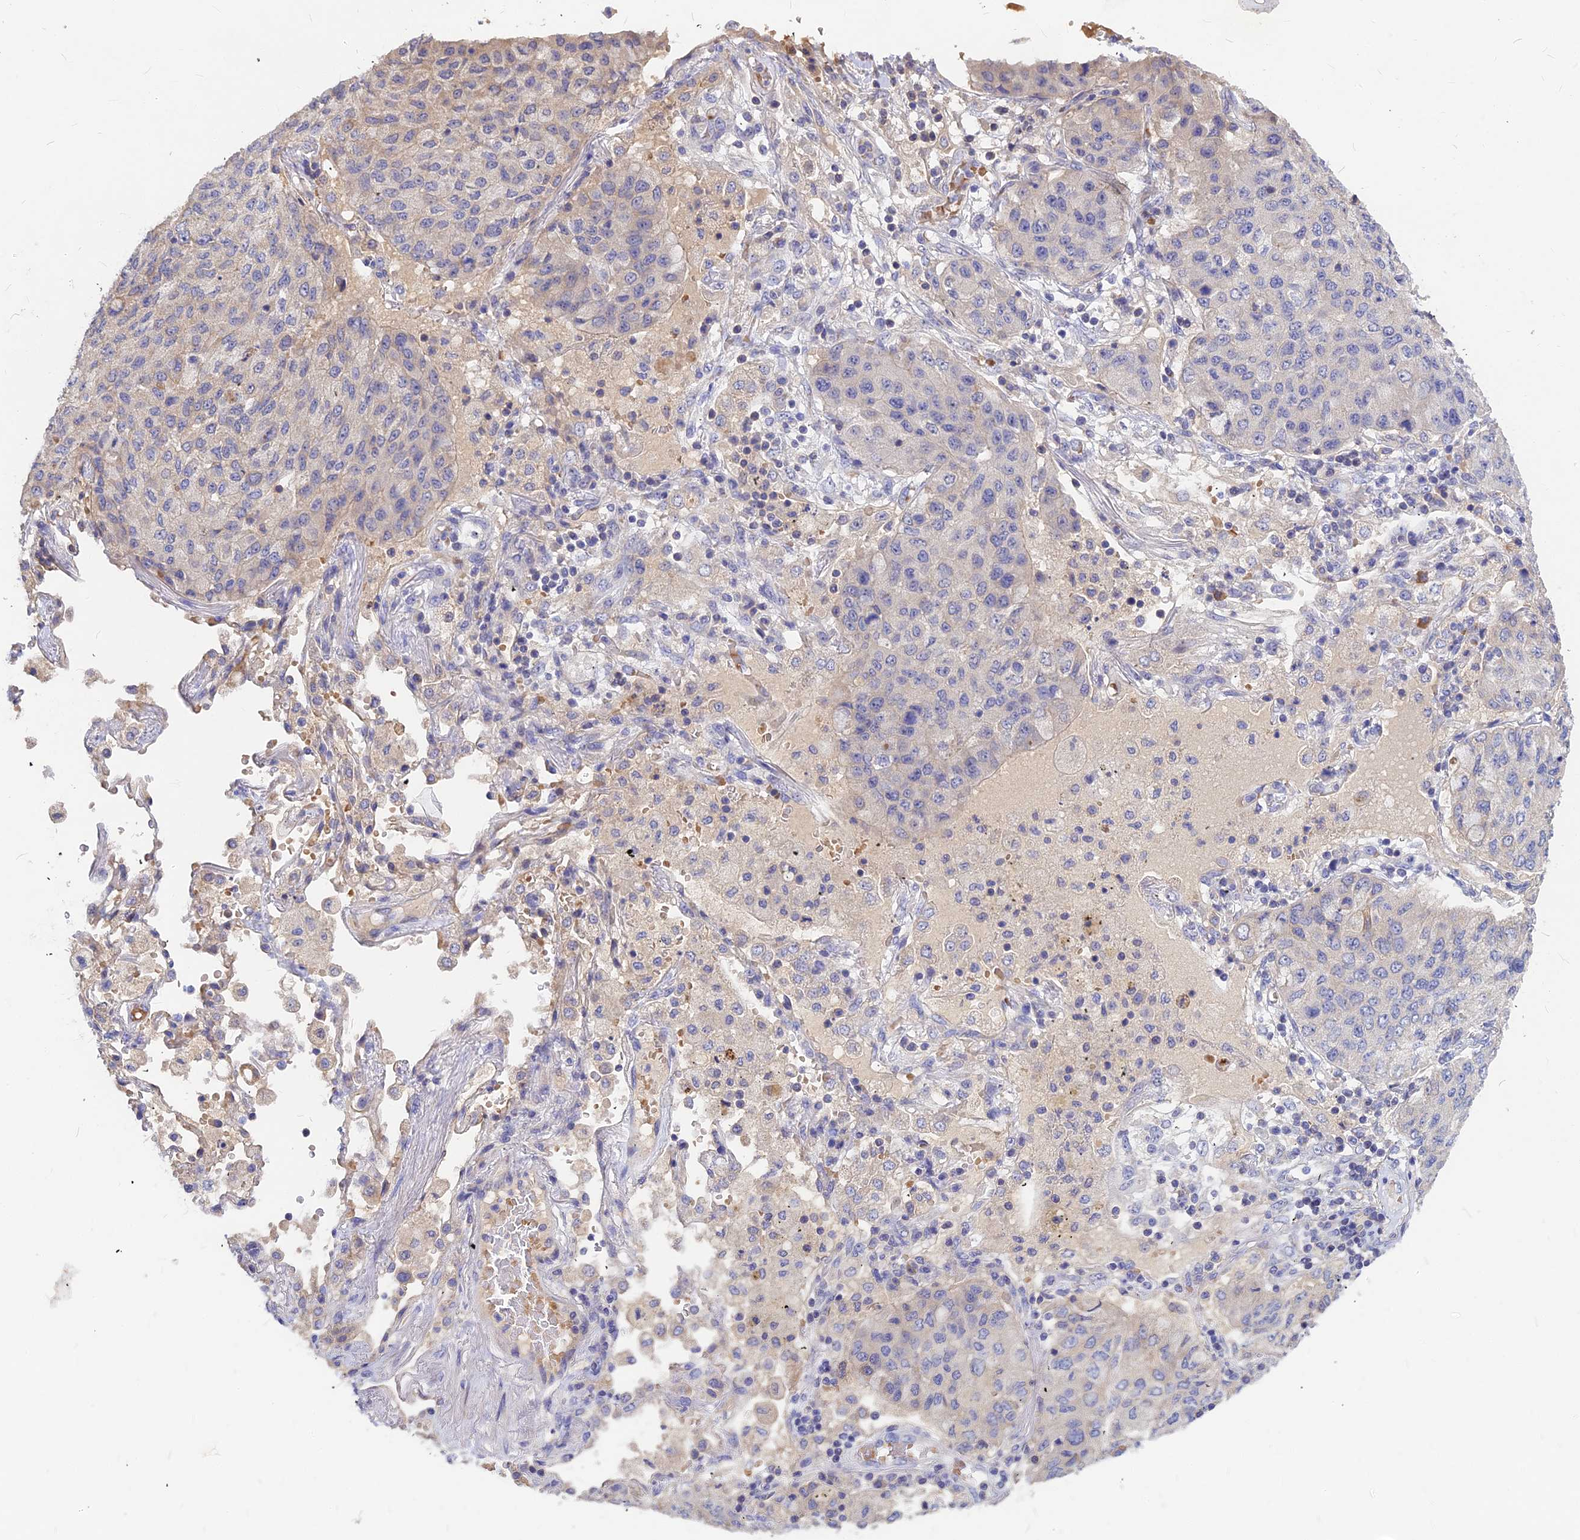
{"staining": {"intensity": "weak", "quantity": "<25%", "location": "cytoplasmic/membranous"}, "tissue": "lung cancer", "cell_type": "Tumor cells", "image_type": "cancer", "snomed": [{"axis": "morphology", "description": "Squamous cell carcinoma, NOS"}, {"axis": "topography", "description": "Lung"}], "caption": "Lung squamous cell carcinoma was stained to show a protein in brown. There is no significant staining in tumor cells.", "gene": "DMRTA1", "patient": {"sex": "male", "age": 74}}